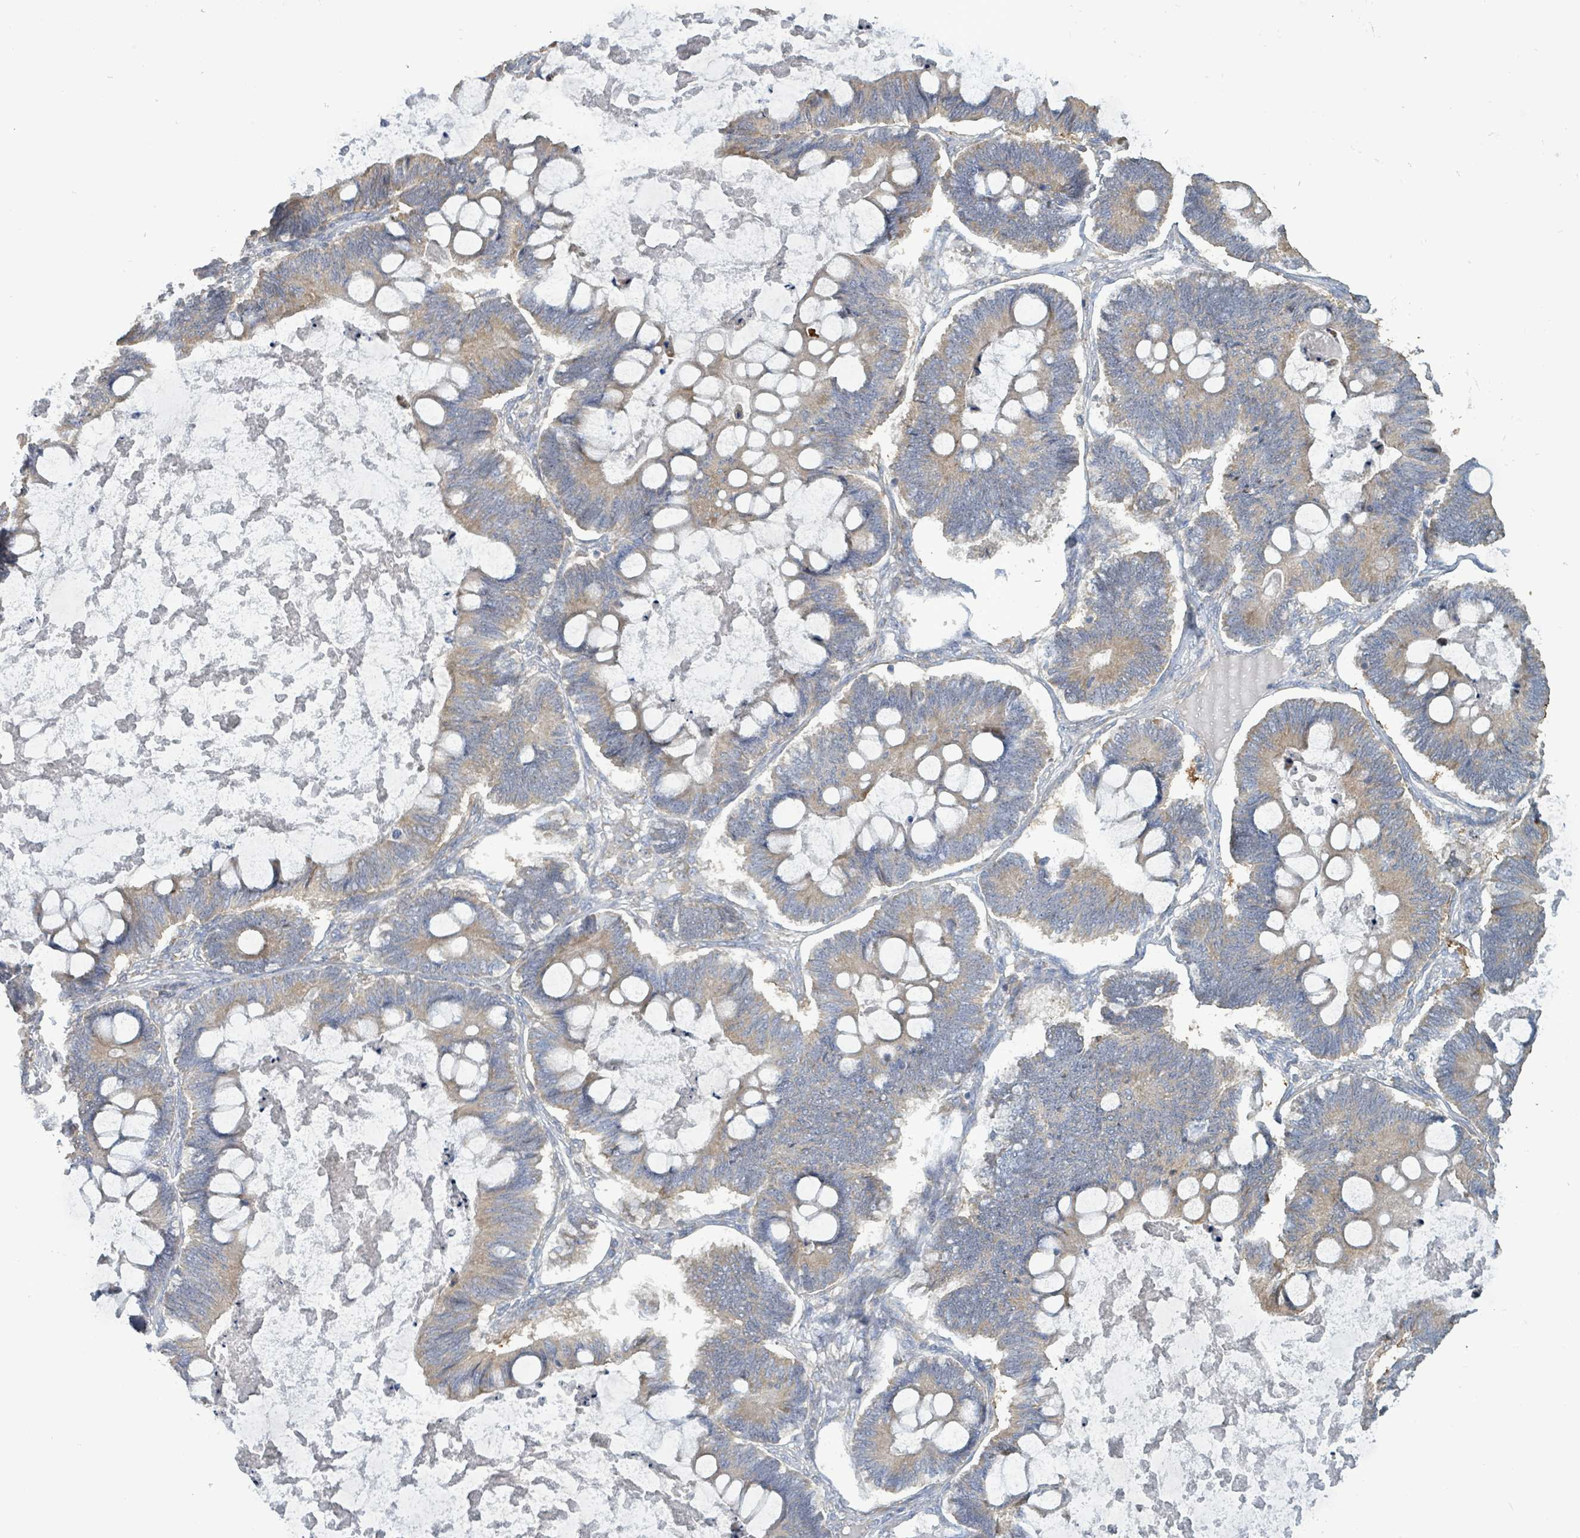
{"staining": {"intensity": "weak", "quantity": ">75%", "location": "cytoplasmic/membranous"}, "tissue": "ovarian cancer", "cell_type": "Tumor cells", "image_type": "cancer", "snomed": [{"axis": "morphology", "description": "Cystadenocarcinoma, mucinous, NOS"}, {"axis": "topography", "description": "Ovary"}], "caption": "Immunohistochemistry photomicrograph of human ovarian mucinous cystadenocarcinoma stained for a protein (brown), which shows low levels of weak cytoplasmic/membranous expression in approximately >75% of tumor cells.", "gene": "RPL32", "patient": {"sex": "female", "age": 61}}